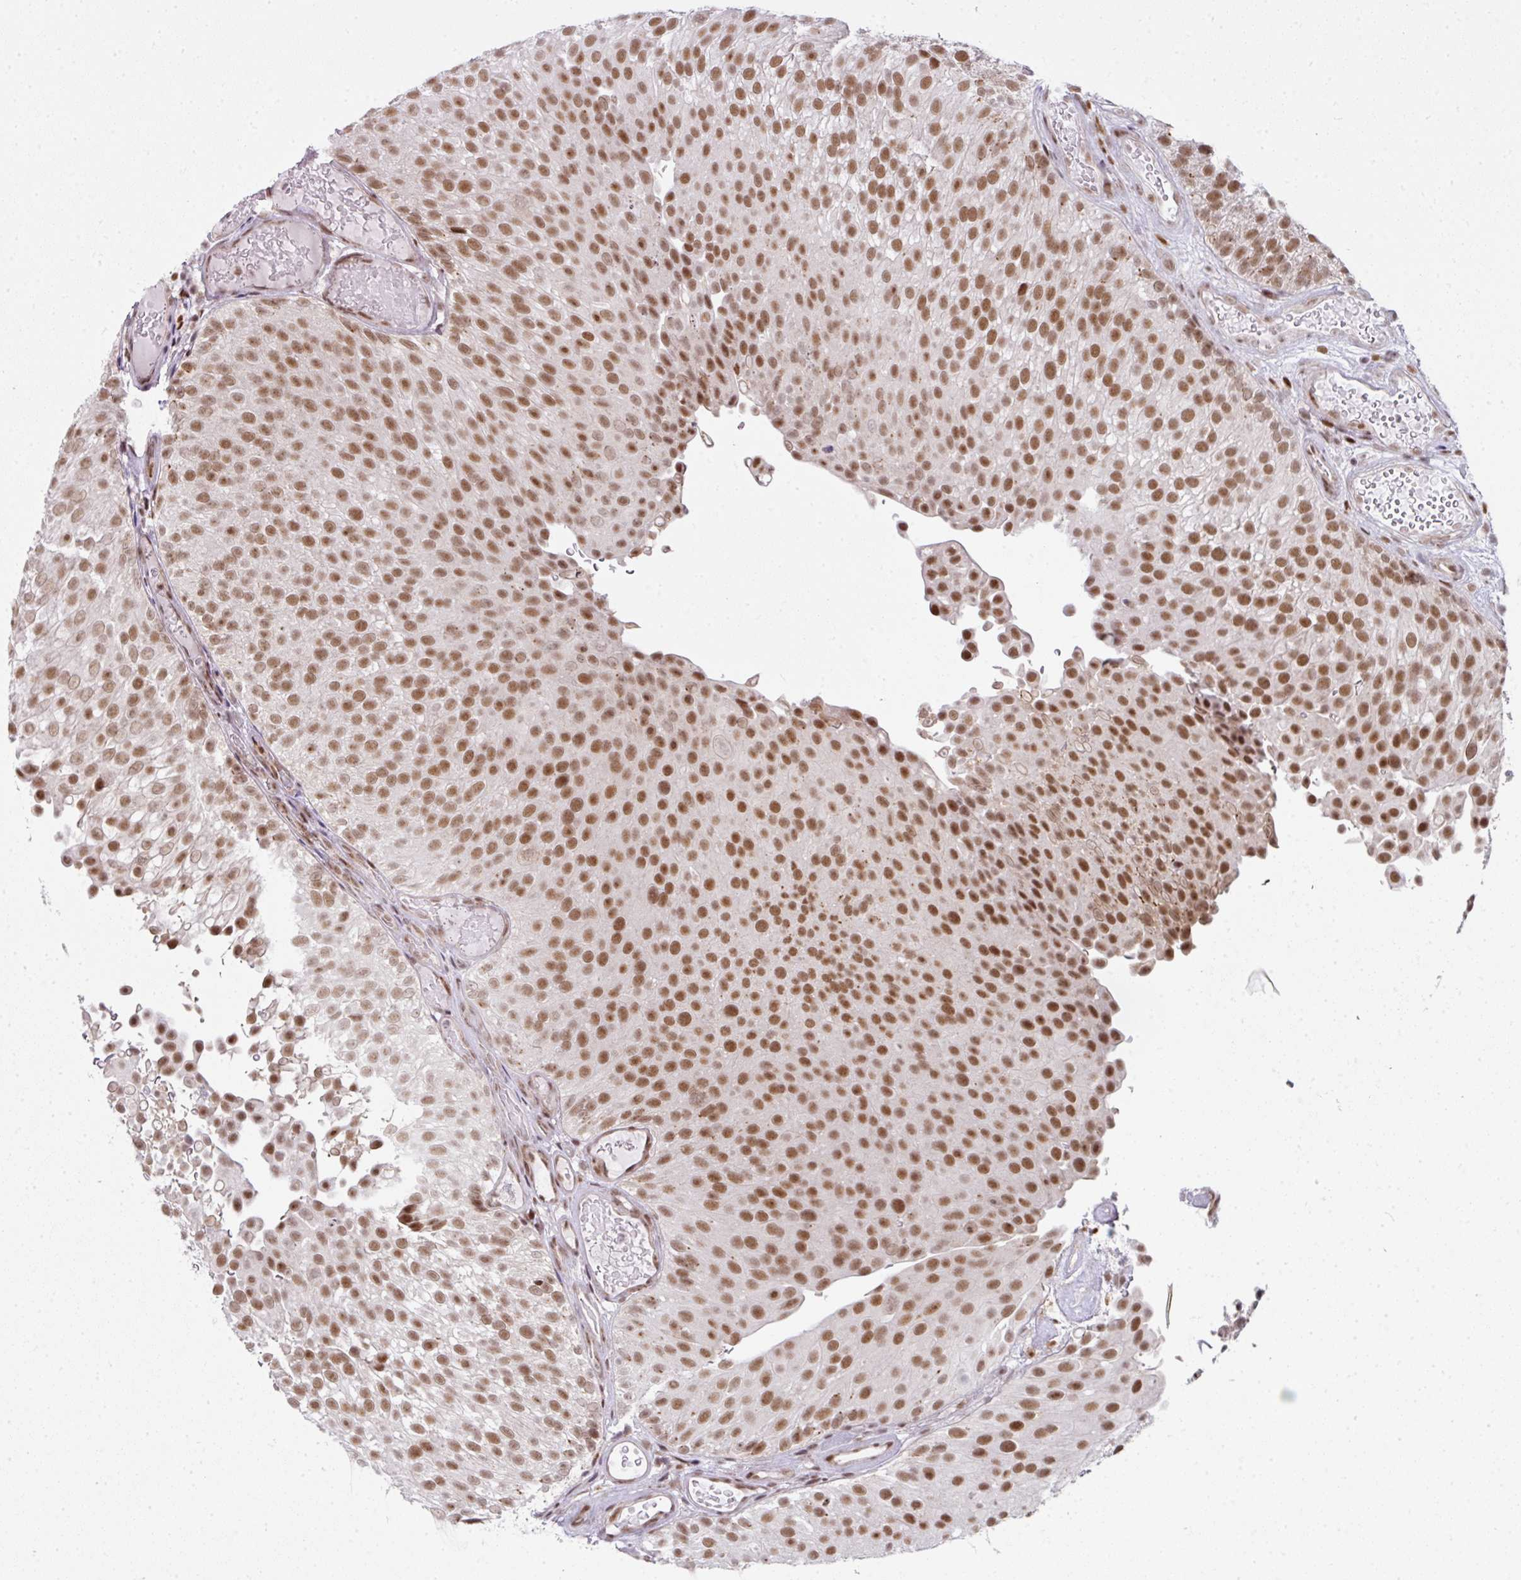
{"staining": {"intensity": "moderate", "quantity": ">75%", "location": "nuclear"}, "tissue": "urothelial cancer", "cell_type": "Tumor cells", "image_type": "cancer", "snomed": [{"axis": "morphology", "description": "Urothelial carcinoma, Low grade"}, {"axis": "topography", "description": "Urinary bladder"}], "caption": "Tumor cells show medium levels of moderate nuclear staining in about >75% of cells in urothelial carcinoma (low-grade). Immunohistochemistry stains the protein of interest in brown and the nuclei are stained blue.", "gene": "NFYA", "patient": {"sex": "male", "age": 78}}